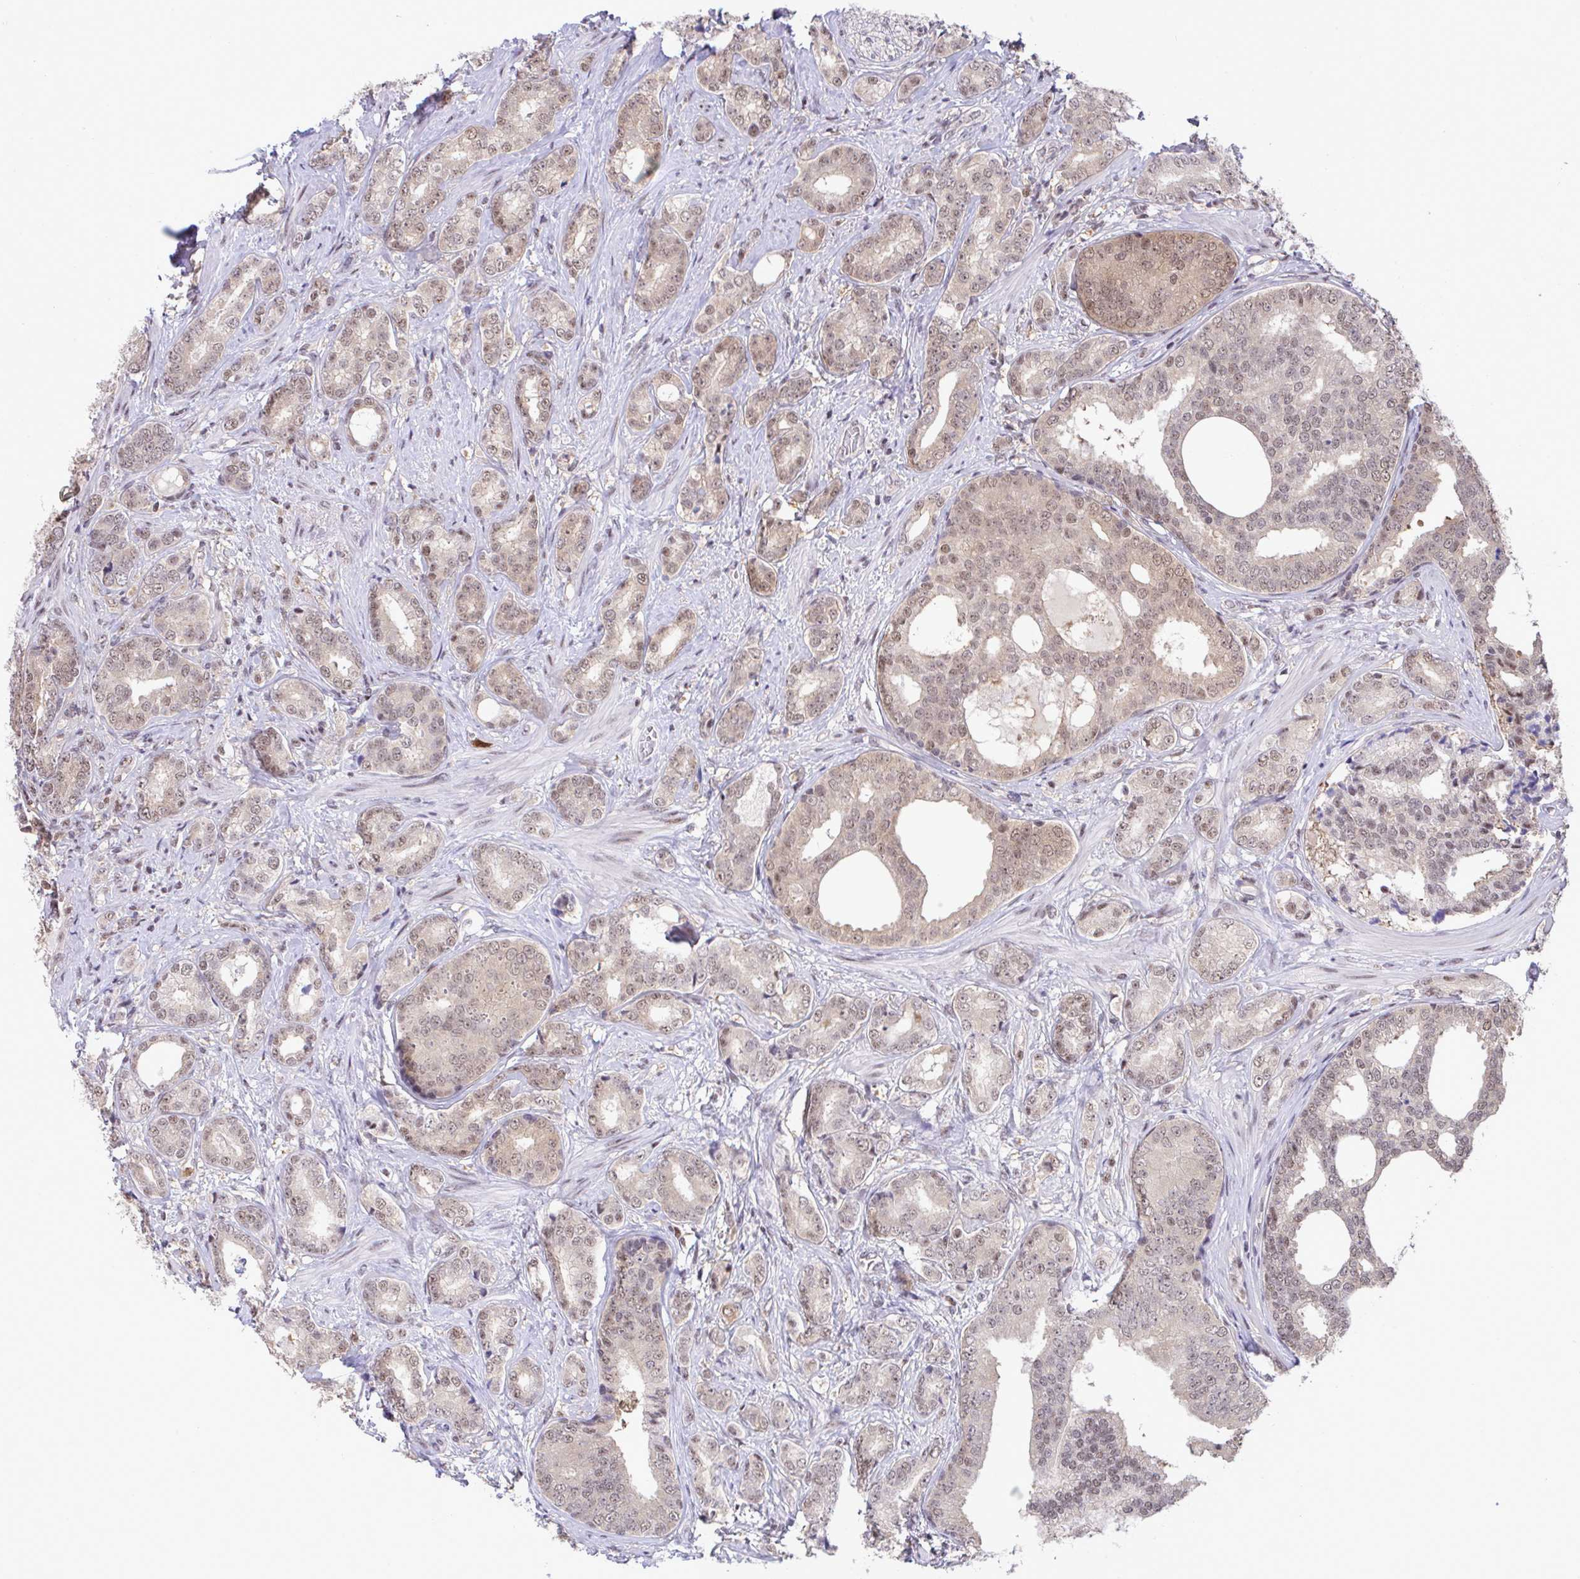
{"staining": {"intensity": "weak", "quantity": ">75%", "location": "nuclear"}, "tissue": "prostate cancer", "cell_type": "Tumor cells", "image_type": "cancer", "snomed": [{"axis": "morphology", "description": "Adenocarcinoma, High grade"}, {"axis": "topography", "description": "Prostate"}], "caption": "Prostate cancer stained for a protein (brown) displays weak nuclear positive positivity in about >75% of tumor cells.", "gene": "OR6K3", "patient": {"sex": "male", "age": 62}}